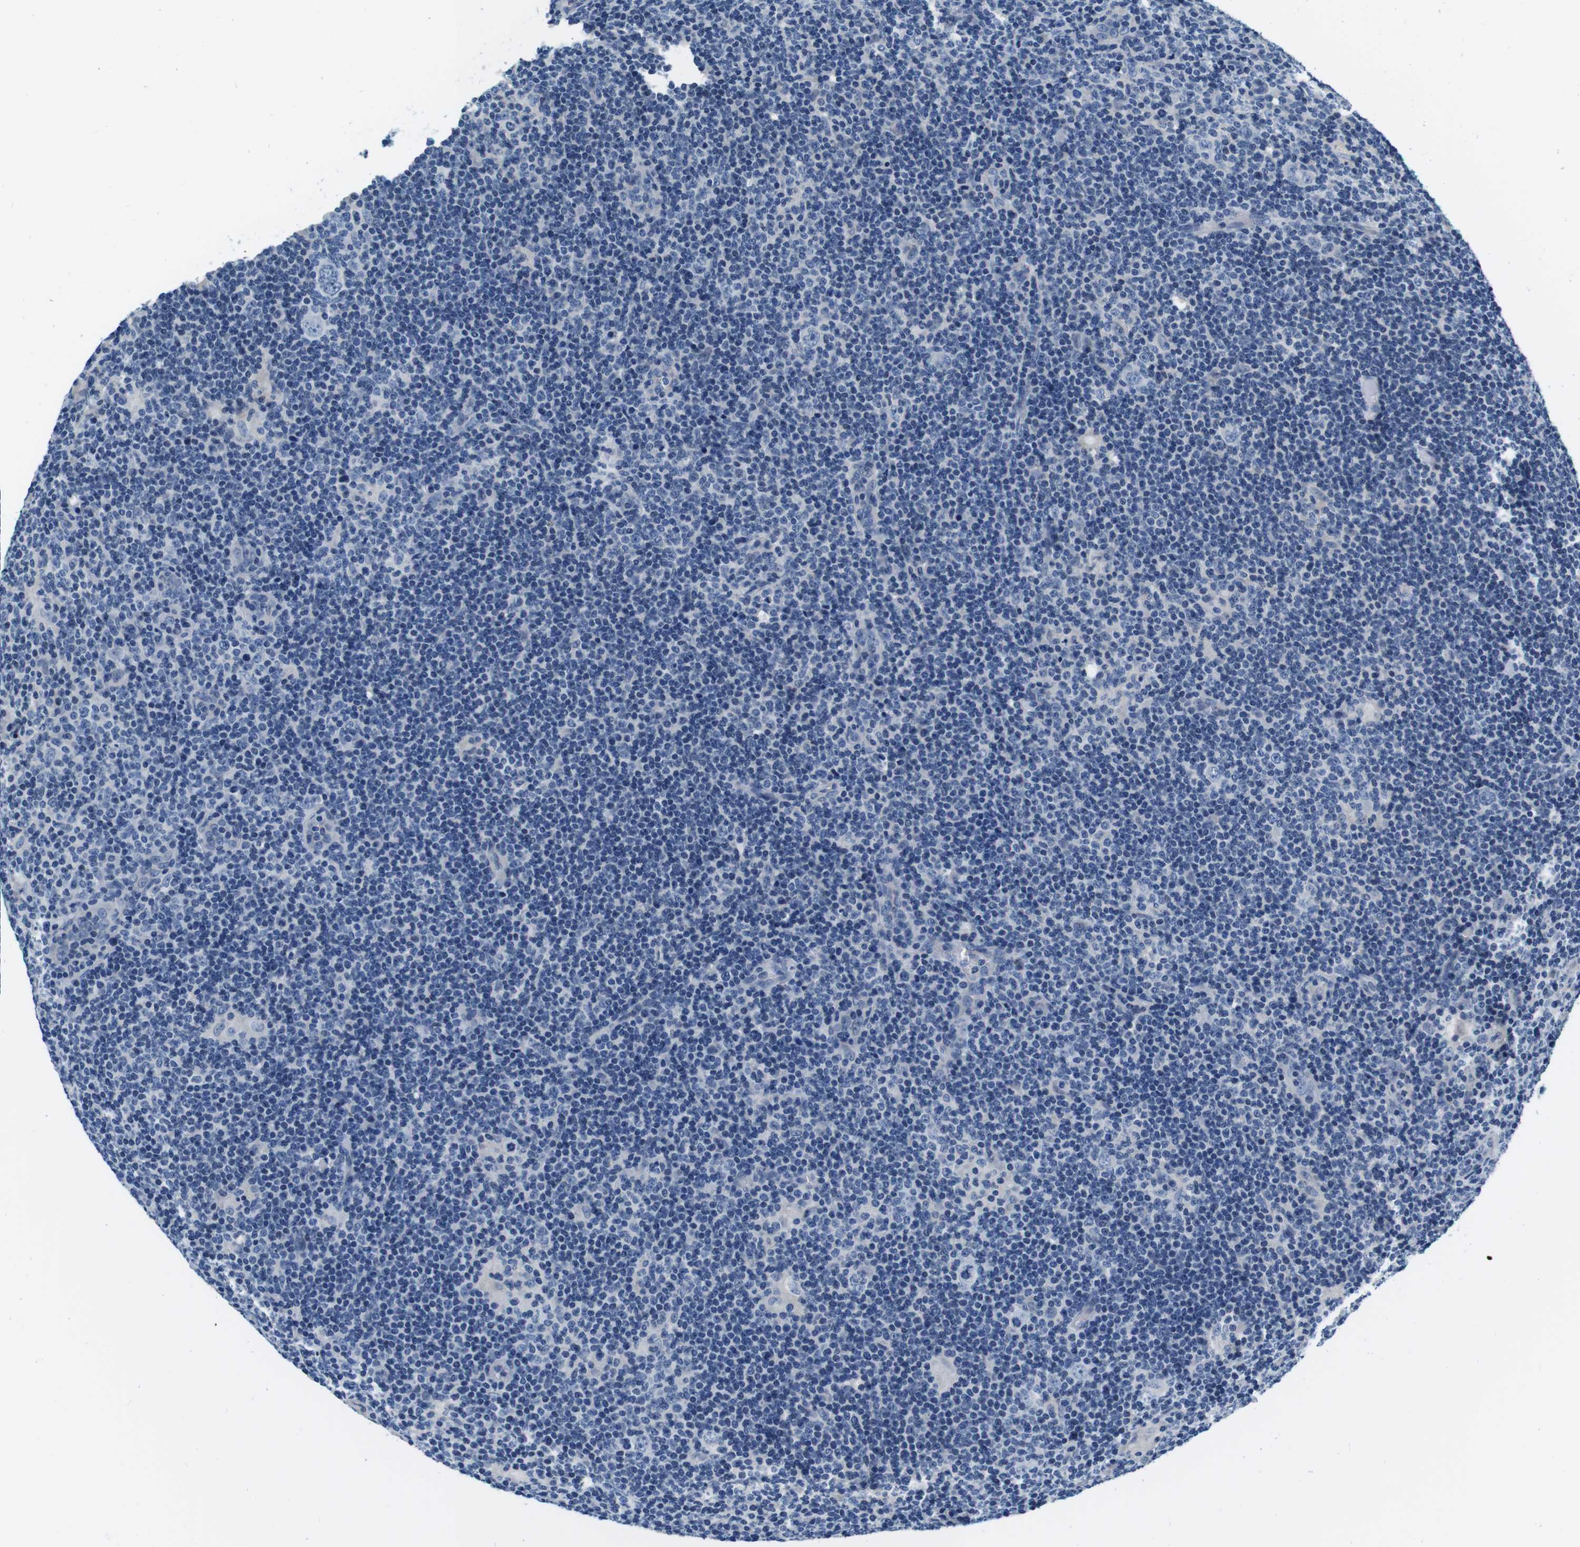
{"staining": {"intensity": "negative", "quantity": "none", "location": "none"}, "tissue": "lymphoma", "cell_type": "Tumor cells", "image_type": "cancer", "snomed": [{"axis": "morphology", "description": "Hodgkin's disease, NOS"}, {"axis": "topography", "description": "Lymph node"}], "caption": "DAB (3,3'-diaminobenzidine) immunohistochemical staining of Hodgkin's disease displays no significant staining in tumor cells.", "gene": "KCNJ5", "patient": {"sex": "female", "age": 57}}